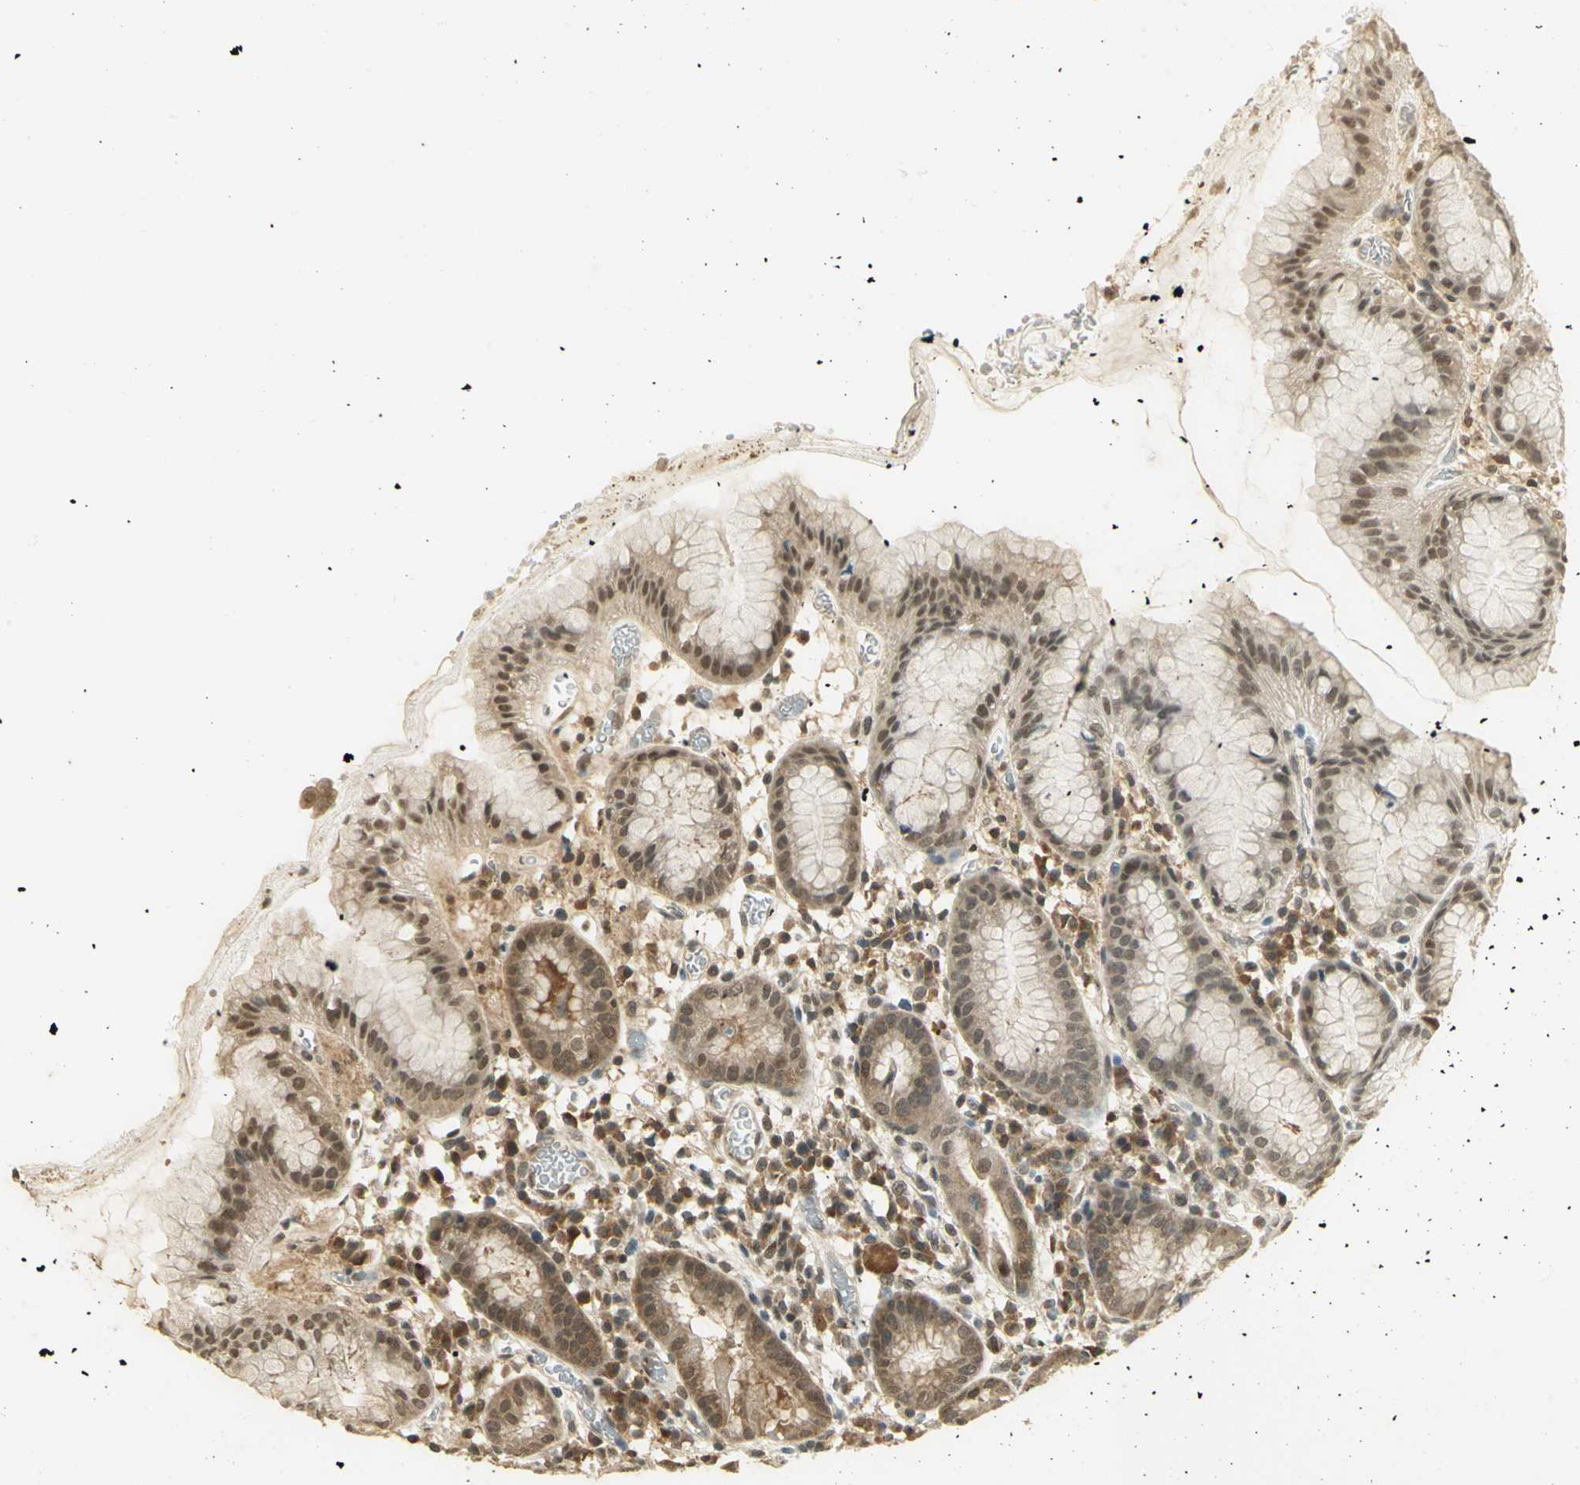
{"staining": {"intensity": "moderate", "quantity": ">75%", "location": "cytoplasmic/membranous,nuclear"}, "tissue": "stomach", "cell_type": "Glandular cells", "image_type": "normal", "snomed": [{"axis": "morphology", "description": "Normal tissue, NOS"}, {"axis": "topography", "description": "Stomach"}, {"axis": "topography", "description": "Stomach, lower"}], "caption": "Stomach stained with a brown dye demonstrates moderate cytoplasmic/membranous,nuclear positive expression in about >75% of glandular cells.", "gene": "CDC34", "patient": {"sex": "female", "age": 75}}